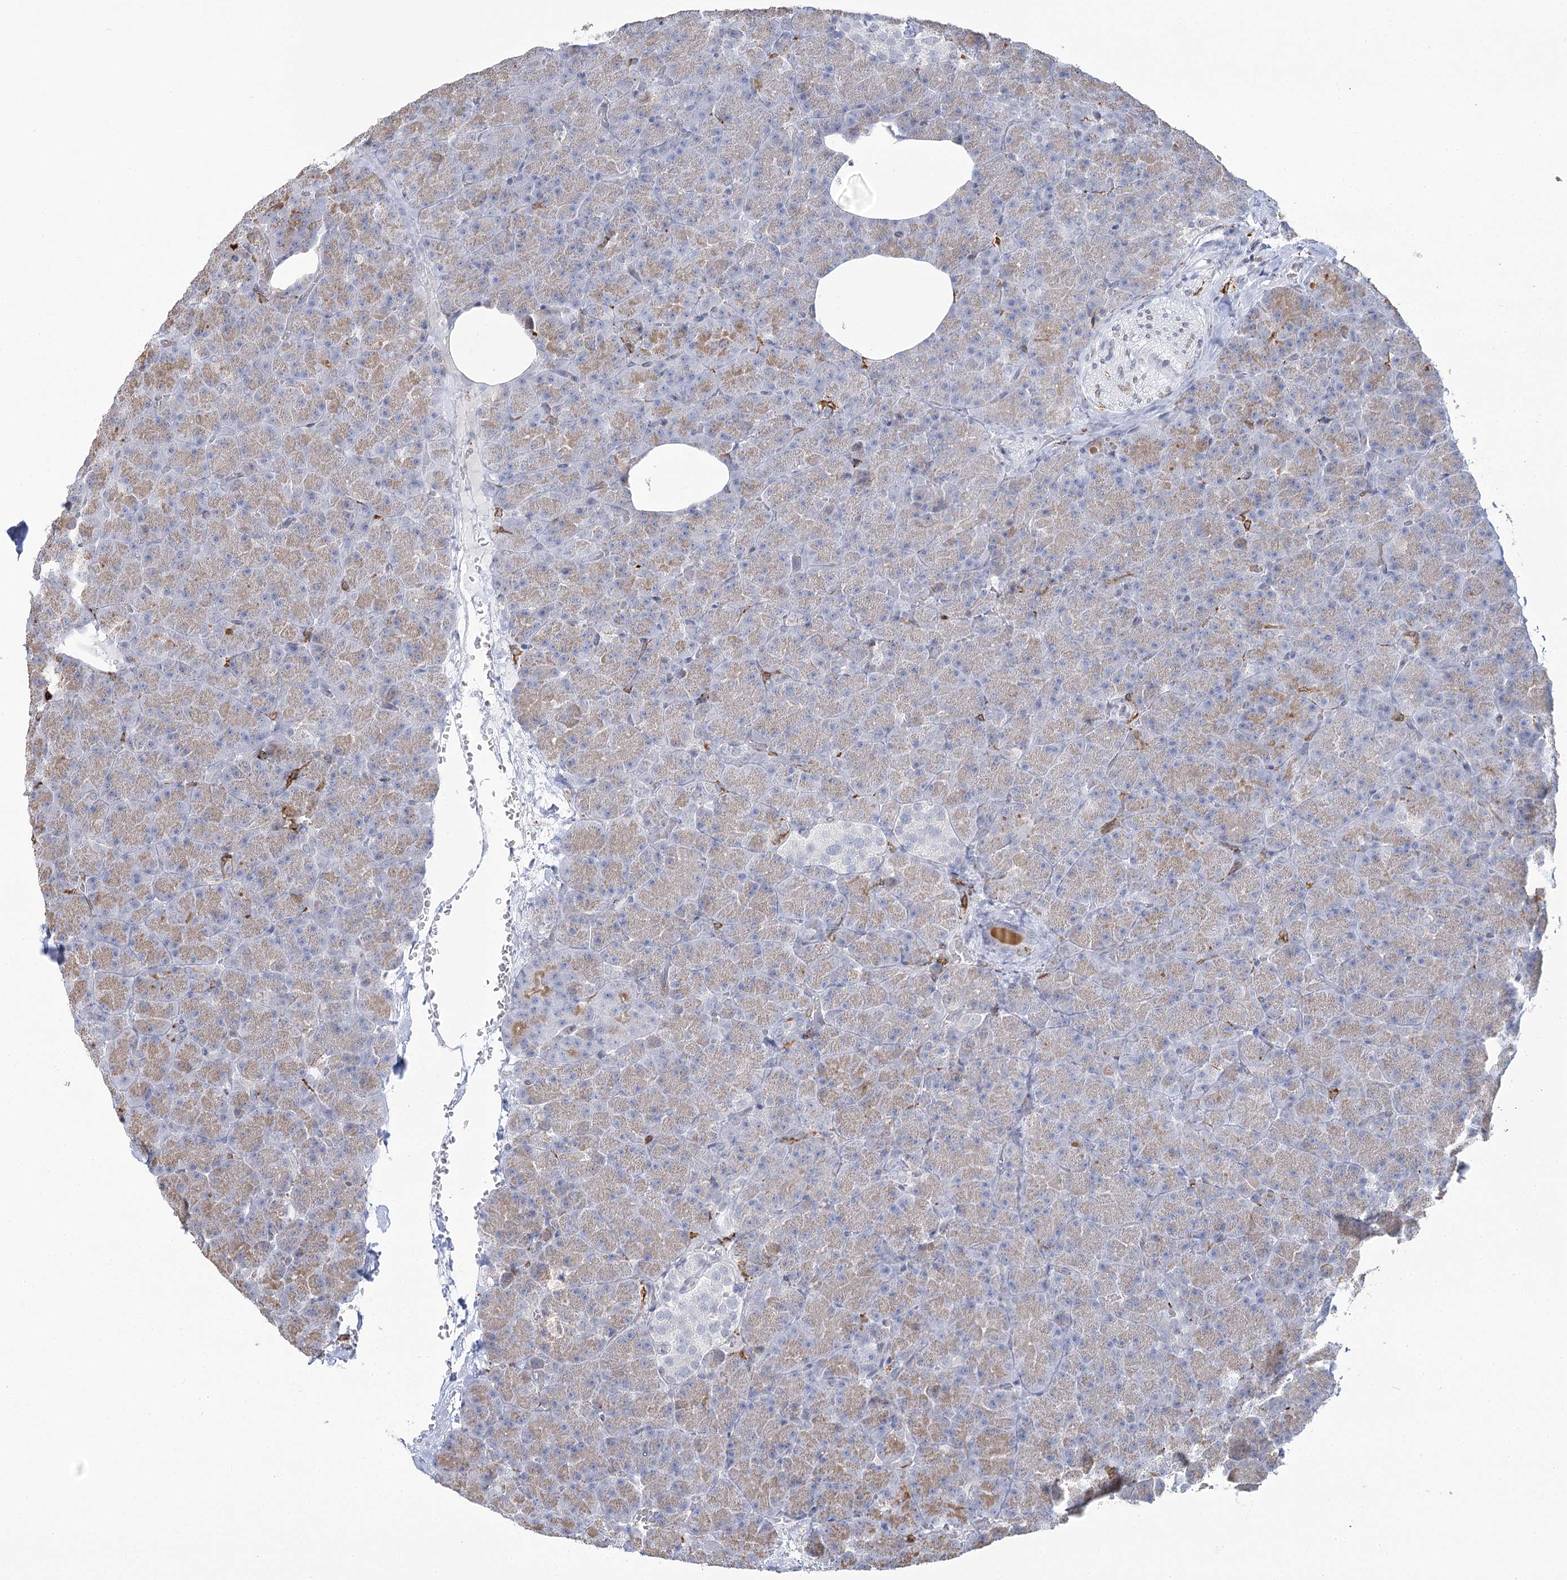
{"staining": {"intensity": "weak", "quantity": "25%-75%", "location": "cytoplasmic/membranous"}, "tissue": "pancreas", "cell_type": "Exocrine glandular cells", "image_type": "normal", "snomed": [{"axis": "morphology", "description": "Normal tissue, NOS"}, {"axis": "morphology", "description": "Carcinoid, malignant, NOS"}, {"axis": "topography", "description": "Pancreas"}], "caption": "Protein positivity by immunohistochemistry (IHC) reveals weak cytoplasmic/membranous expression in approximately 25%-75% of exocrine glandular cells in benign pancreas. (brown staining indicates protein expression, while blue staining denotes nuclei).", "gene": "C11orf1", "patient": {"sex": "female", "age": 35}}